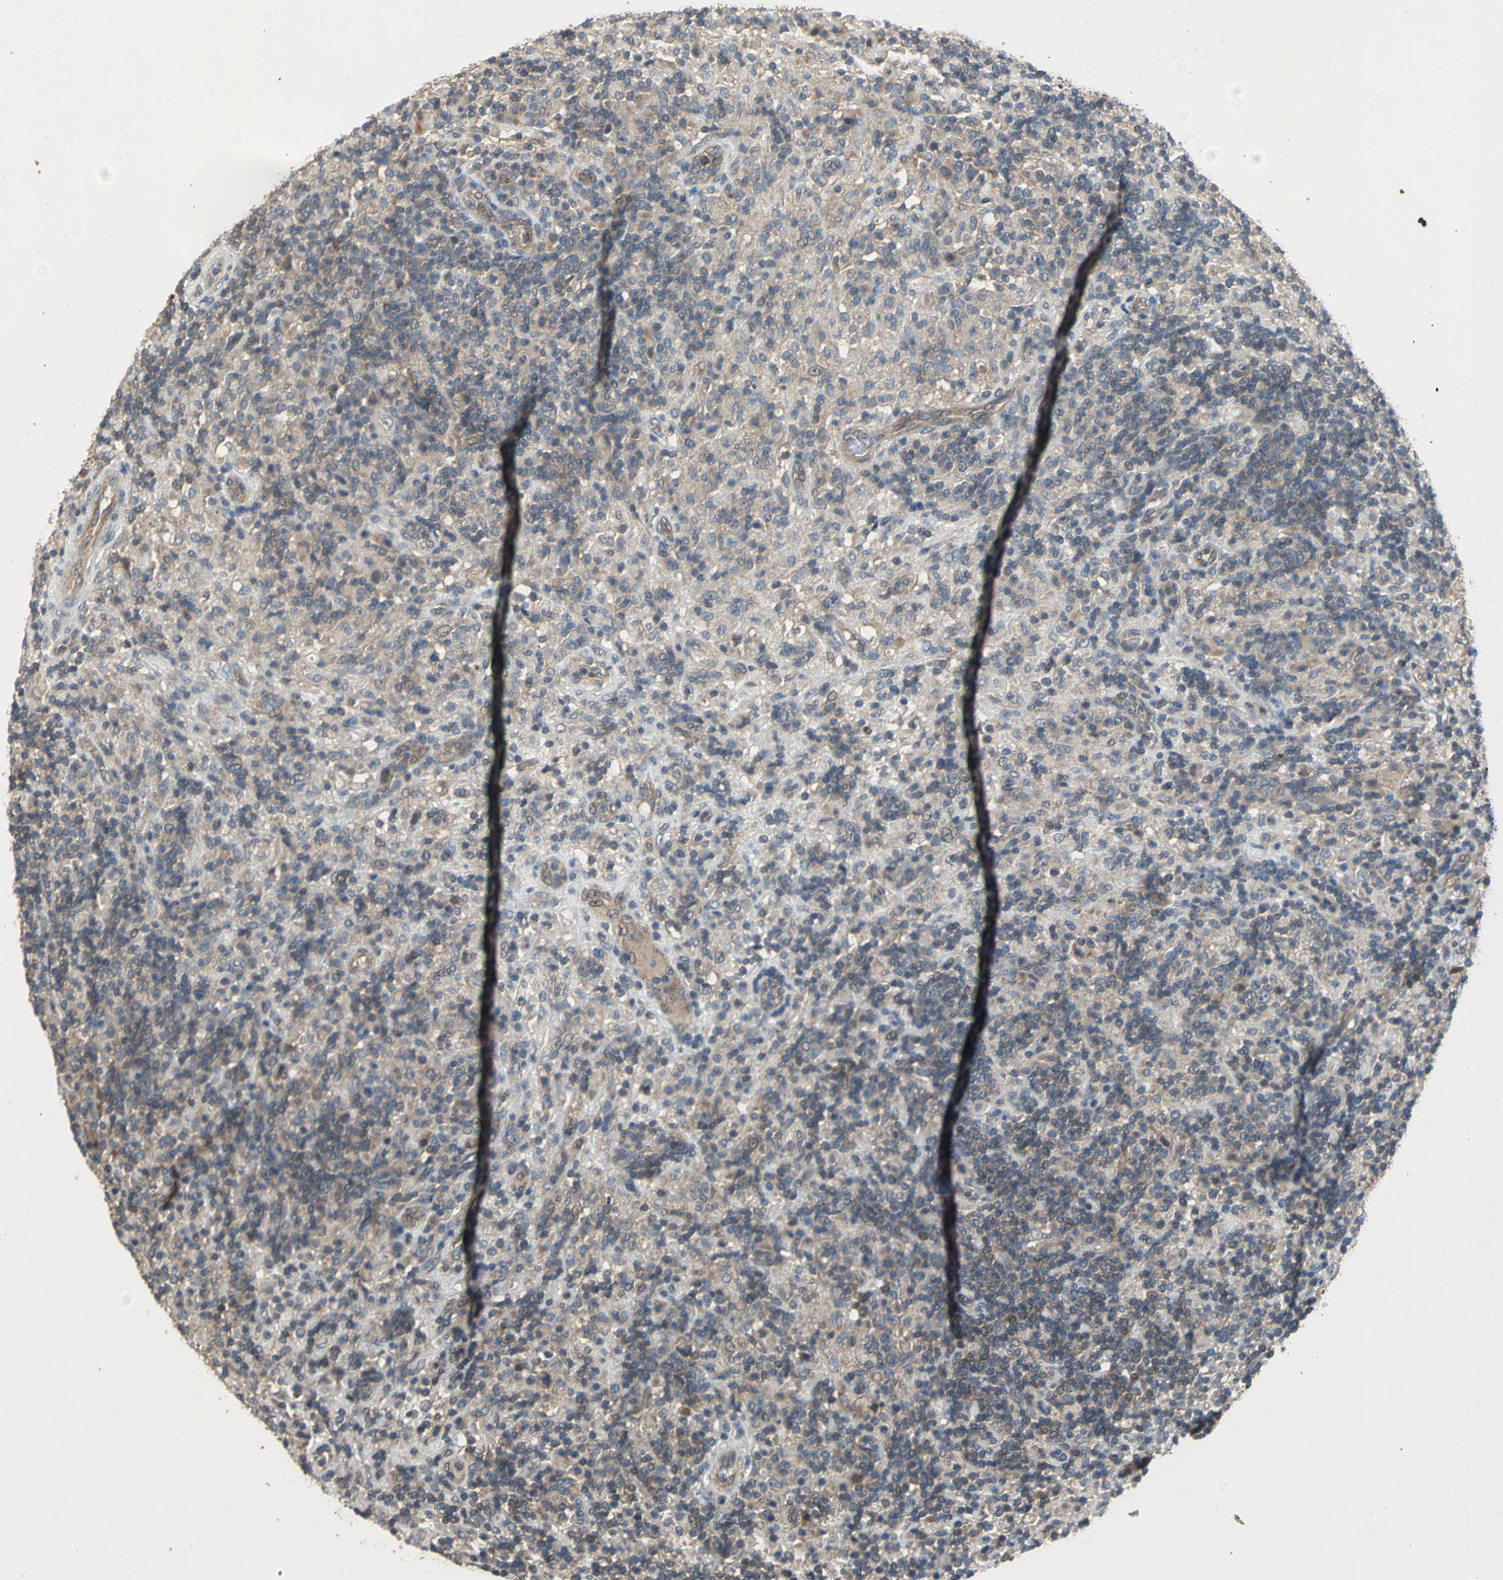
{"staining": {"intensity": "weak", "quantity": ">75%", "location": "cytoplasmic/membranous"}, "tissue": "lymphoma", "cell_type": "Tumor cells", "image_type": "cancer", "snomed": [{"axis": "morphology", "description": "Hodgkin's disease, NOS"}, {"axis": "topography", "description": "Lymph node"}], "caption": "Immunohistochemical staining of Hodgkin's disease displays low levels of weak cytoplasmic/membranous protein expression in approximately >75% of tumor cells.", "gene": "MET", "patient": {"sex": "male", "age": 70}}